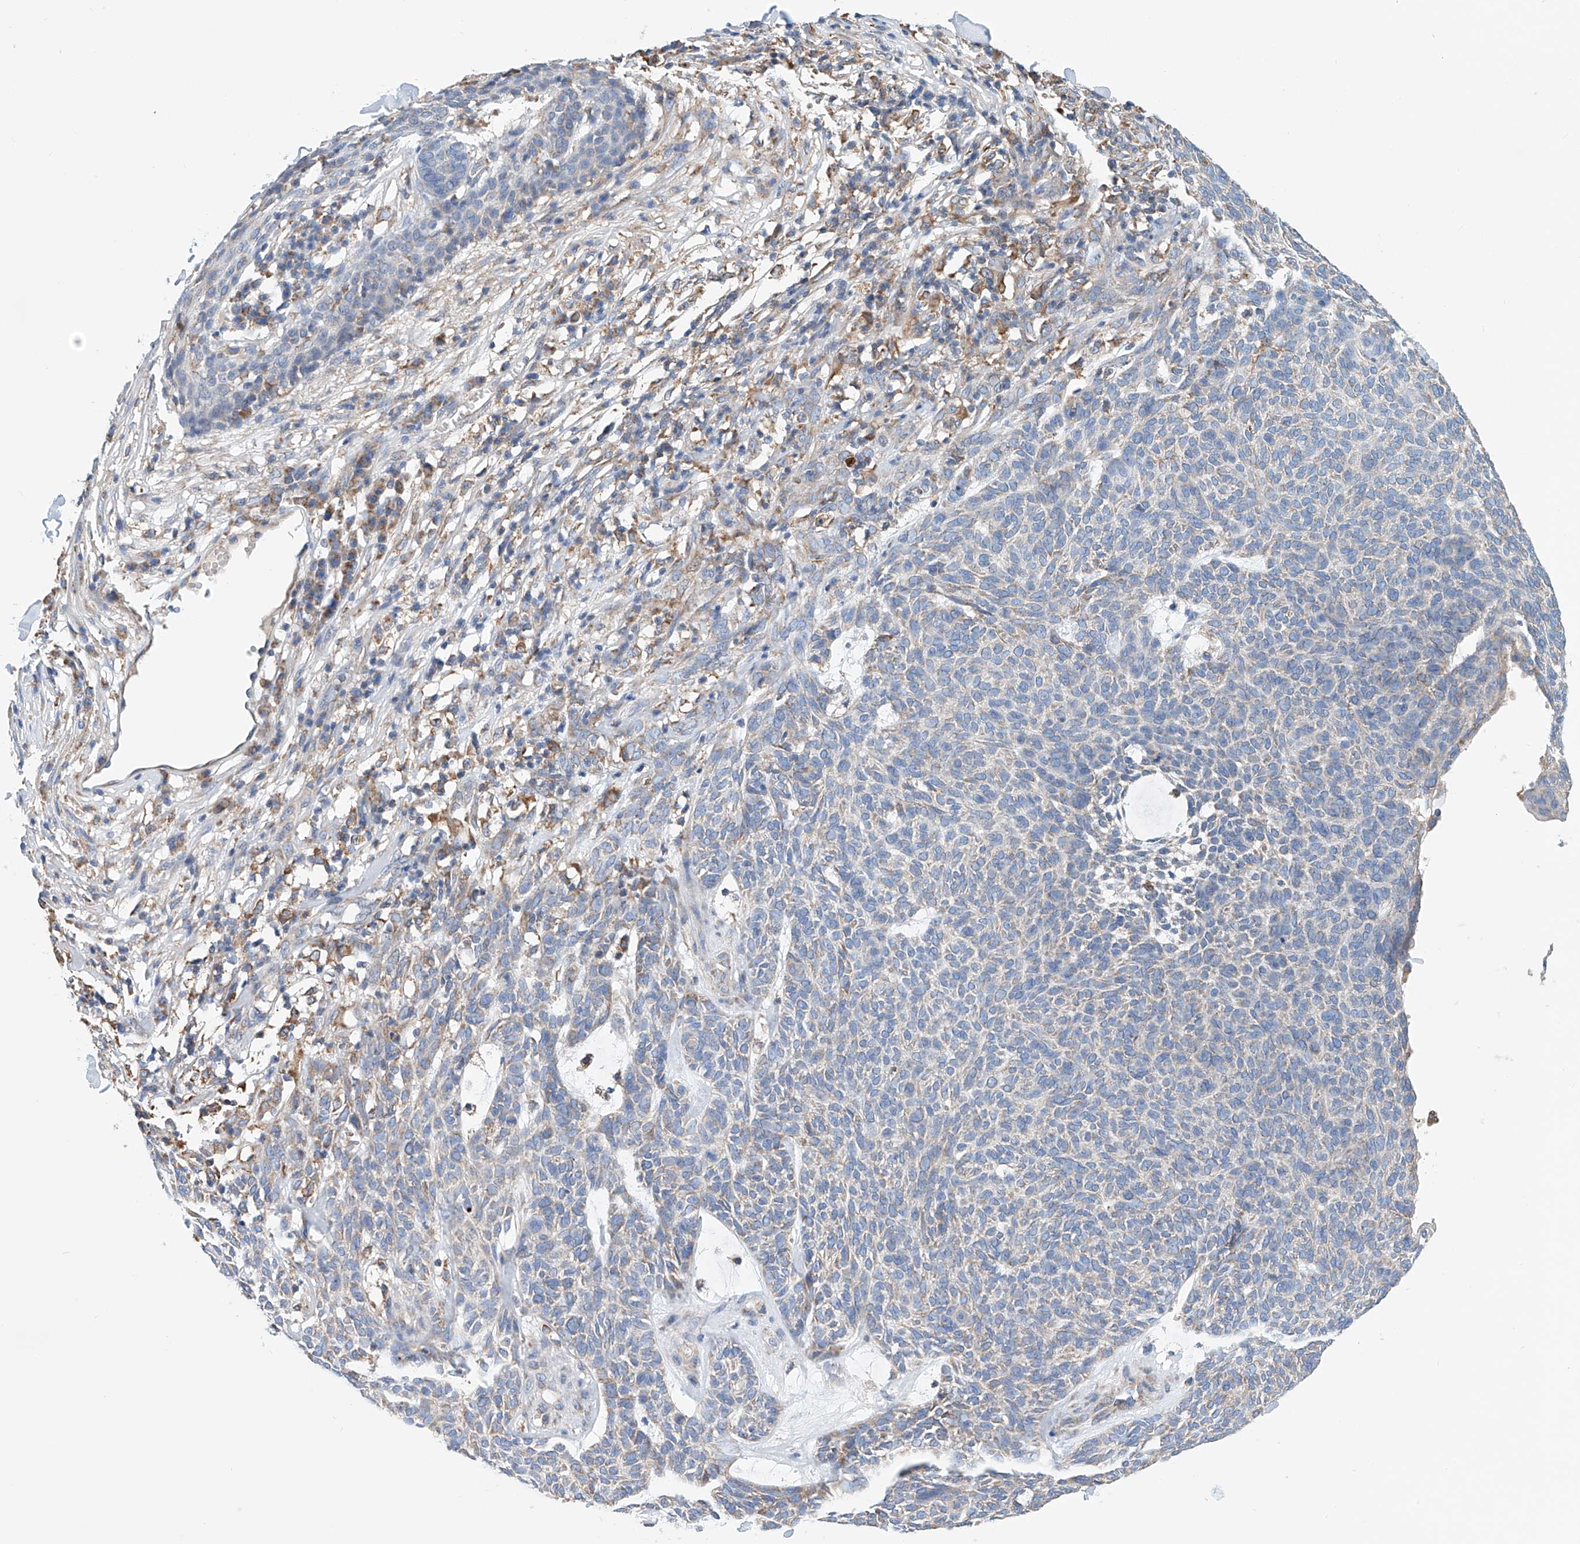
{"staining": {"intensity": "negative", "quantity": "none", "location": "none"}, "tissue": "skin cancer", "cell_type": "Tumor cells", "image_type": "cancer", "snomed": [{"axis": "morphology", "description": "Squamous cell carcinoma, NOS"}, {"axis": "topography", "description": "Skin"}], "caption": "Immunohistochemical staining of skin cancer (squamous cell carcinoma) reveals no significant expression in tumor cells.", "gene": "MAD2L1", "patient": {"sex": "female", "age": 90}}